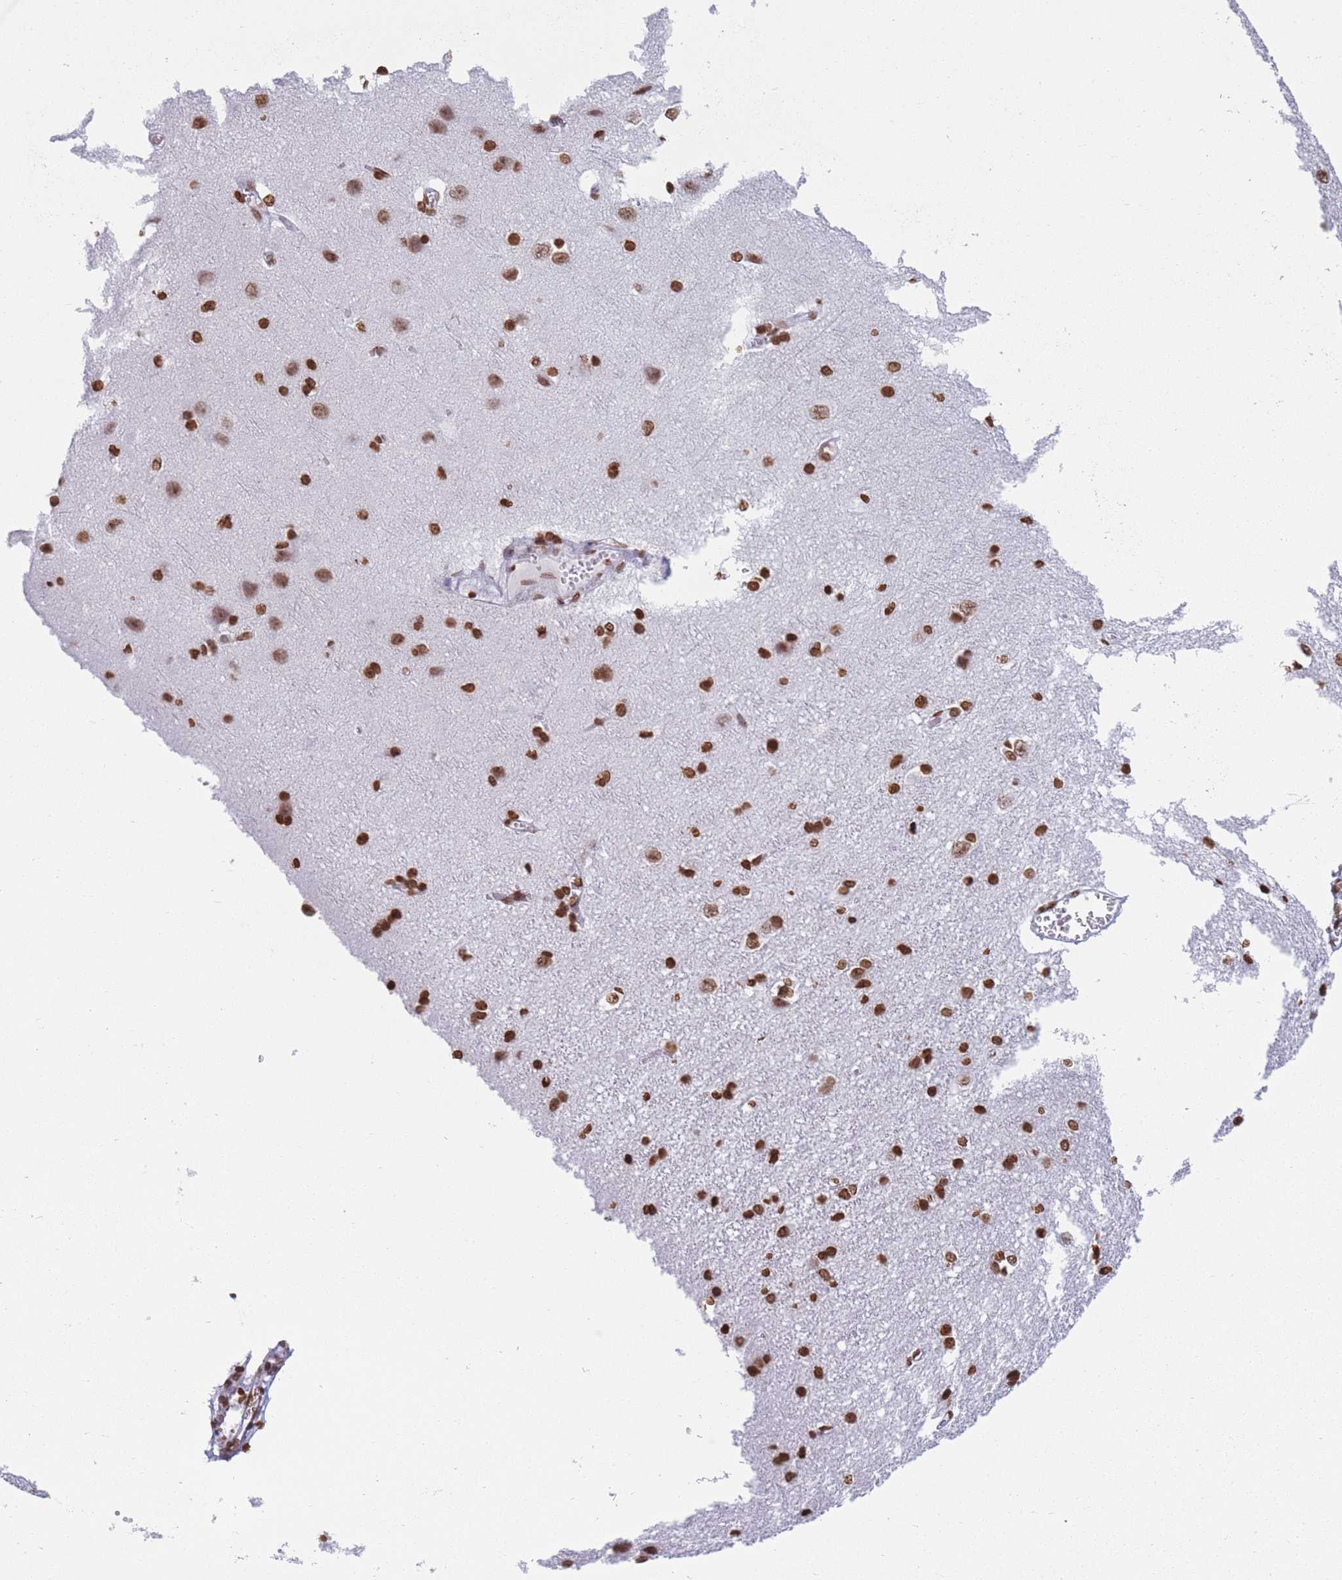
{"staining": {"intensity": "moderate", "quantity": ">75%", "location": "nuclear"}, "tissue": "cerebral cortex", "cell_type": "Endothelial cells", "image_type": "normal", "snomed": [{"axis": "morphology", "description": "Normal tissue, NOS"}, {"axis": "topography", "description": "Cerebral cortex"}], "caption": "There is medium levels of moderate nuclear positivity in endothelial cells of normal cerebral cortex, as demonstrated by immunohistochemical staining (brown color).", "gene": "RYK", "patient": {"sex": "male", "age": 37}}